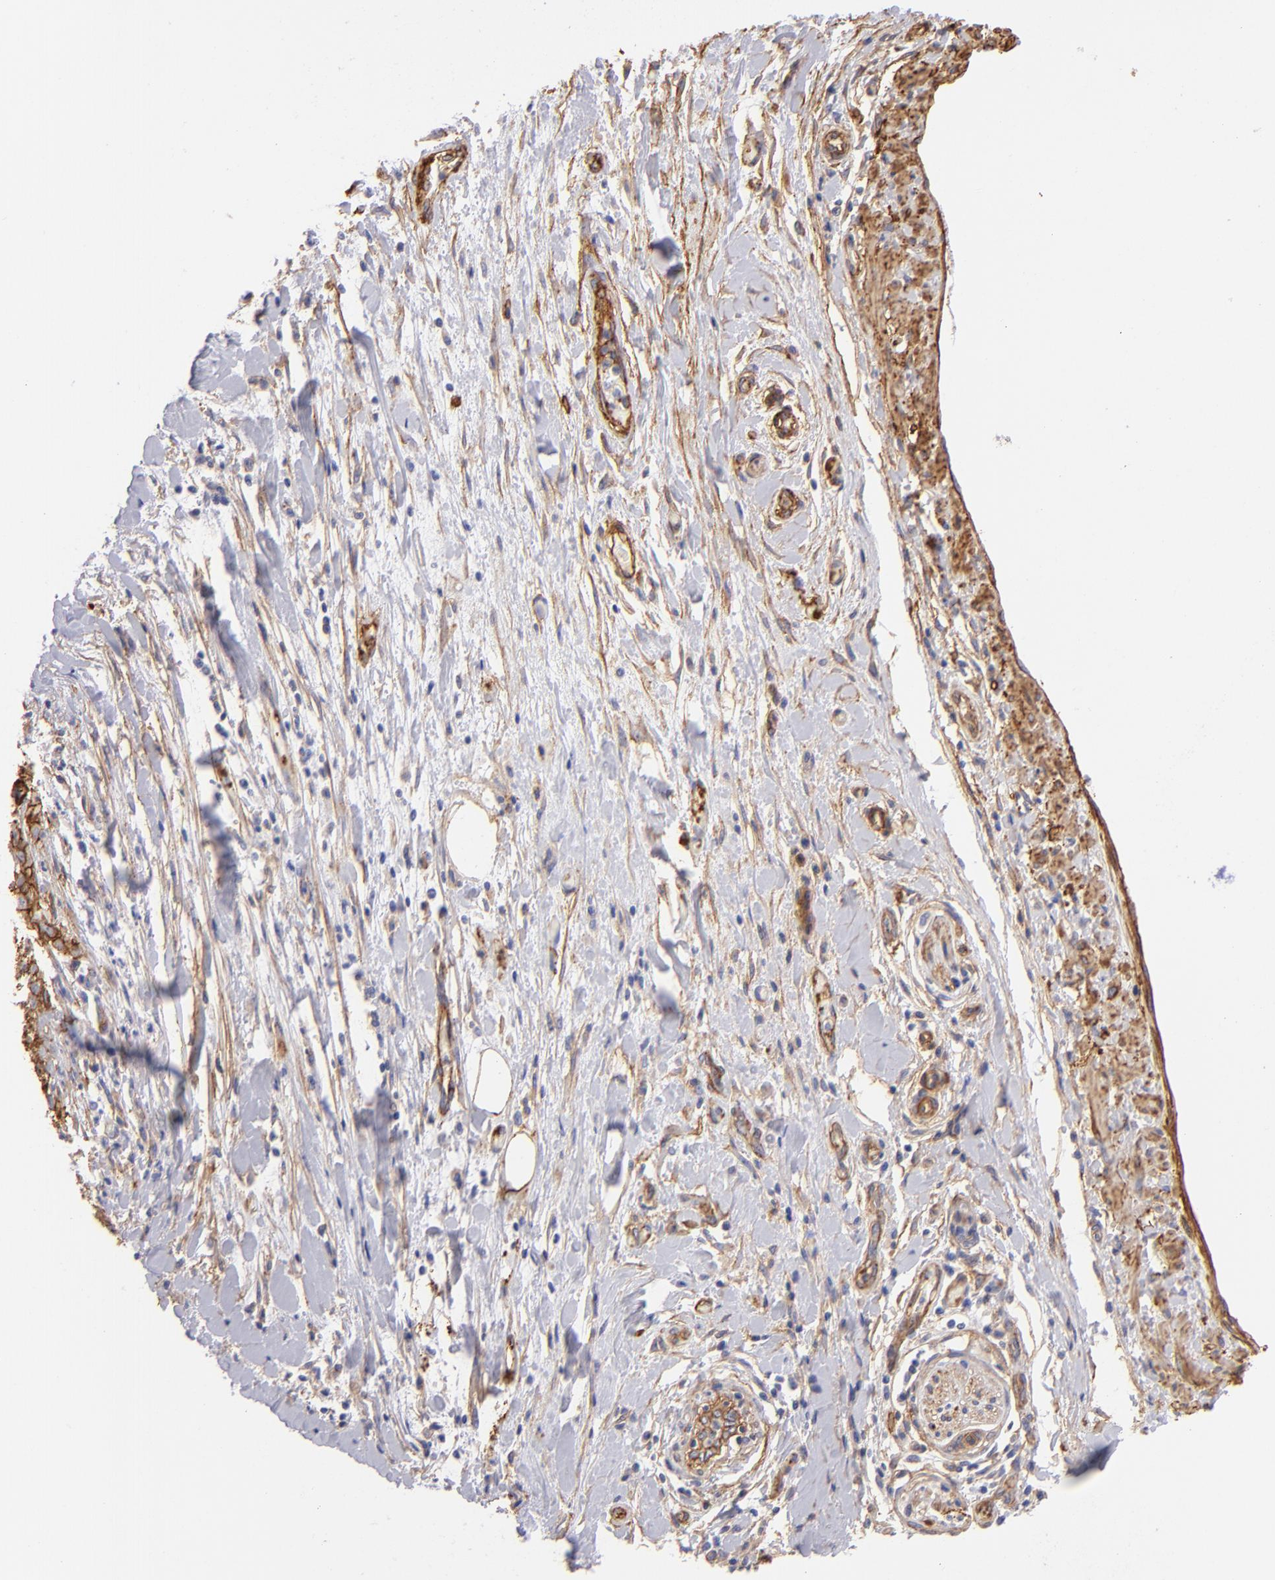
{"staining": {"intensity": "strong", "quantity": ">75%", "location": "cytoplasmic/membranous"}, "tissue": "pancreatic cancer", "cell_type": "Tumor cells", "image_type": "cancer", "snomed": [{"axis": "morphology", "description": "Adenocarcinoma, NOS"}, {"axis": "topography", "description": "Pancreas"}], "caption": "IHC of pancreatic adenocarcinoma reveals high levels of strong cytoplasmic/membranous positivity in approximately >75% of tumor cells.", "gene": "CD151", "patient": {"sex": "female", "age": 52}}